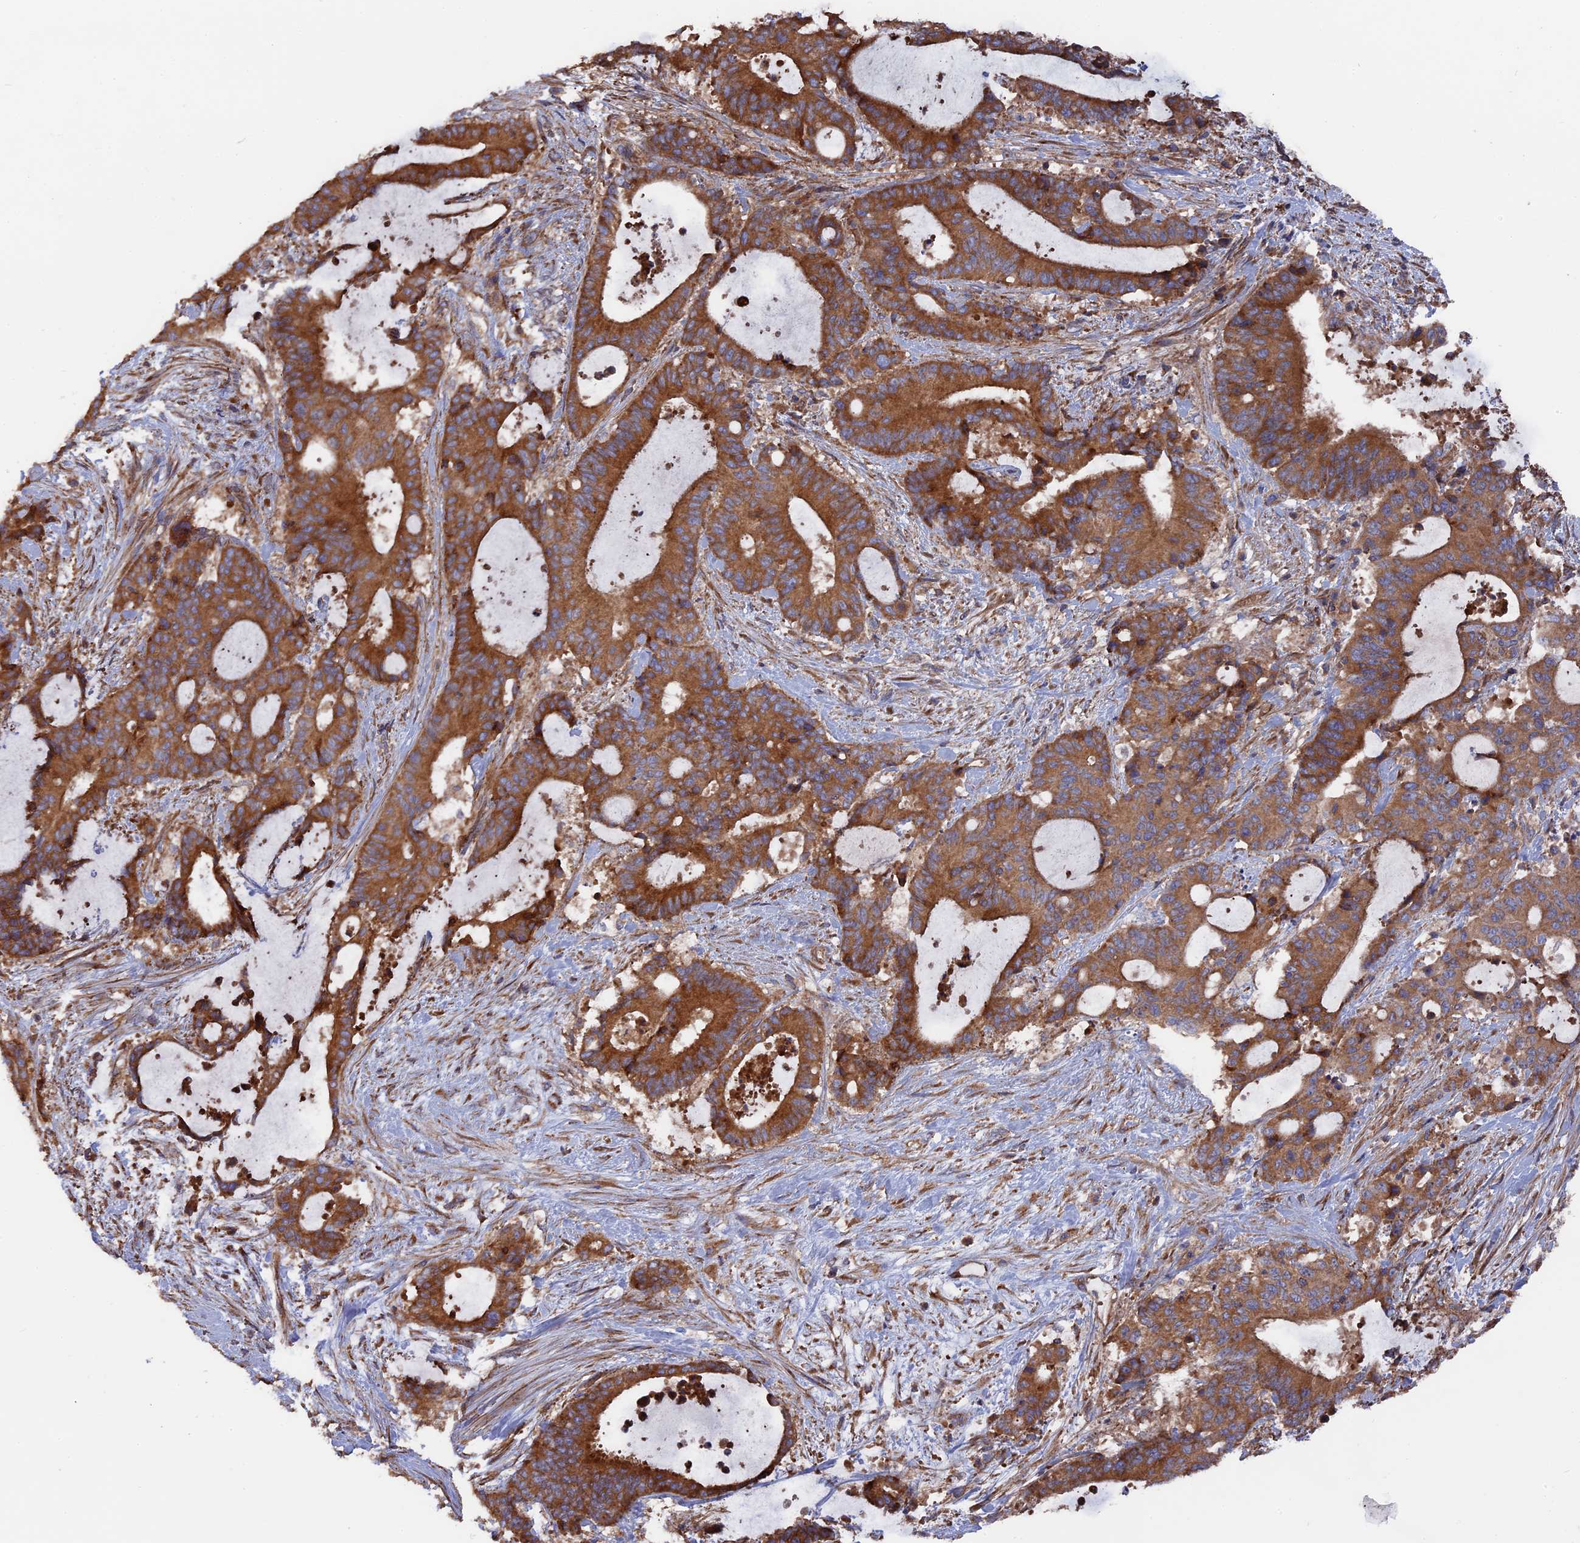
{"staining": {"intensity": "strong", "quantity": ">75%", "location": "cytoplasmic/membranous"}, "tissue": "liver cancer", "cell_type": "Tumor cells", "image_type": "cancer", "snomed": [{"axis": "morphology", "description": "Normal tissue, NOS"}, {"axis": "morphology", "description": "Cholangiocarcinoma"}, {"axis": "topography", "description": "Liver"}, {"axis": "topography", "description": "Peripheral nerve tissue"}], "caption": "Liver cancer stained for a protein shows strong cytoplasmic/membranous positivity in tumor cells.", "gene": "TELO2", "patient": {"sex": "female", "age": 73}}